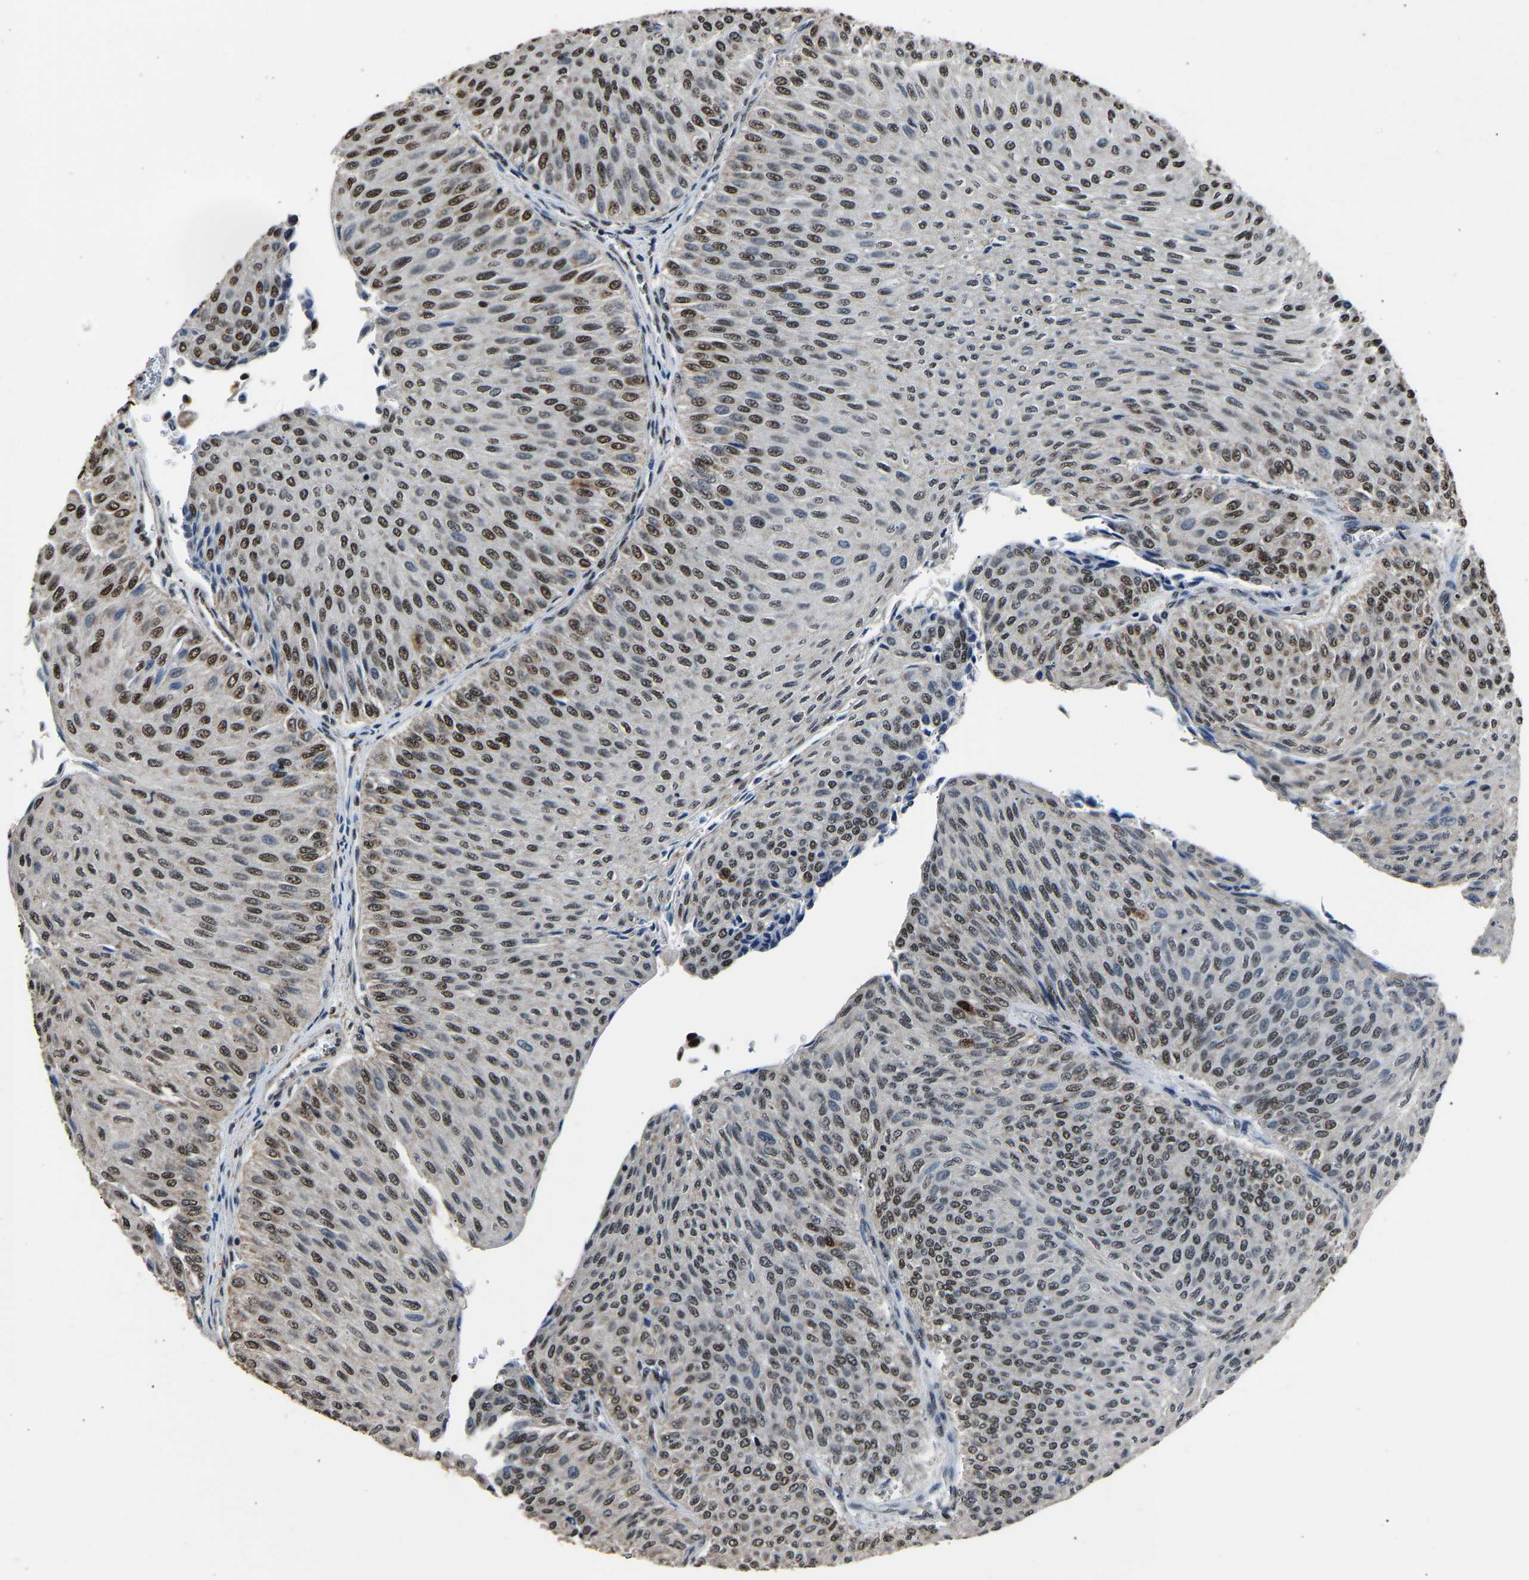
{"staining": {"intensity": "moderate", "quantity": "25%-75%", "location": "nuclear"}, "tissue": "urothelial cancer", "cell_type": "Tumor cells", "image_type": "cancer", "snomed": [{"axis": "morphology", "description": "Urothelial carcinoma, Low grade"}, {"axis": "topography", "description": "Urinary bladder"}], "caption": "Protein expression analysis of human urothelial carcinoma (low-grade) reveals moderate nuclear positivity in approximately 25%-75% of tumor cells.", "gene": "SAFB", "patient": {"sex": "male", "age": 78}}